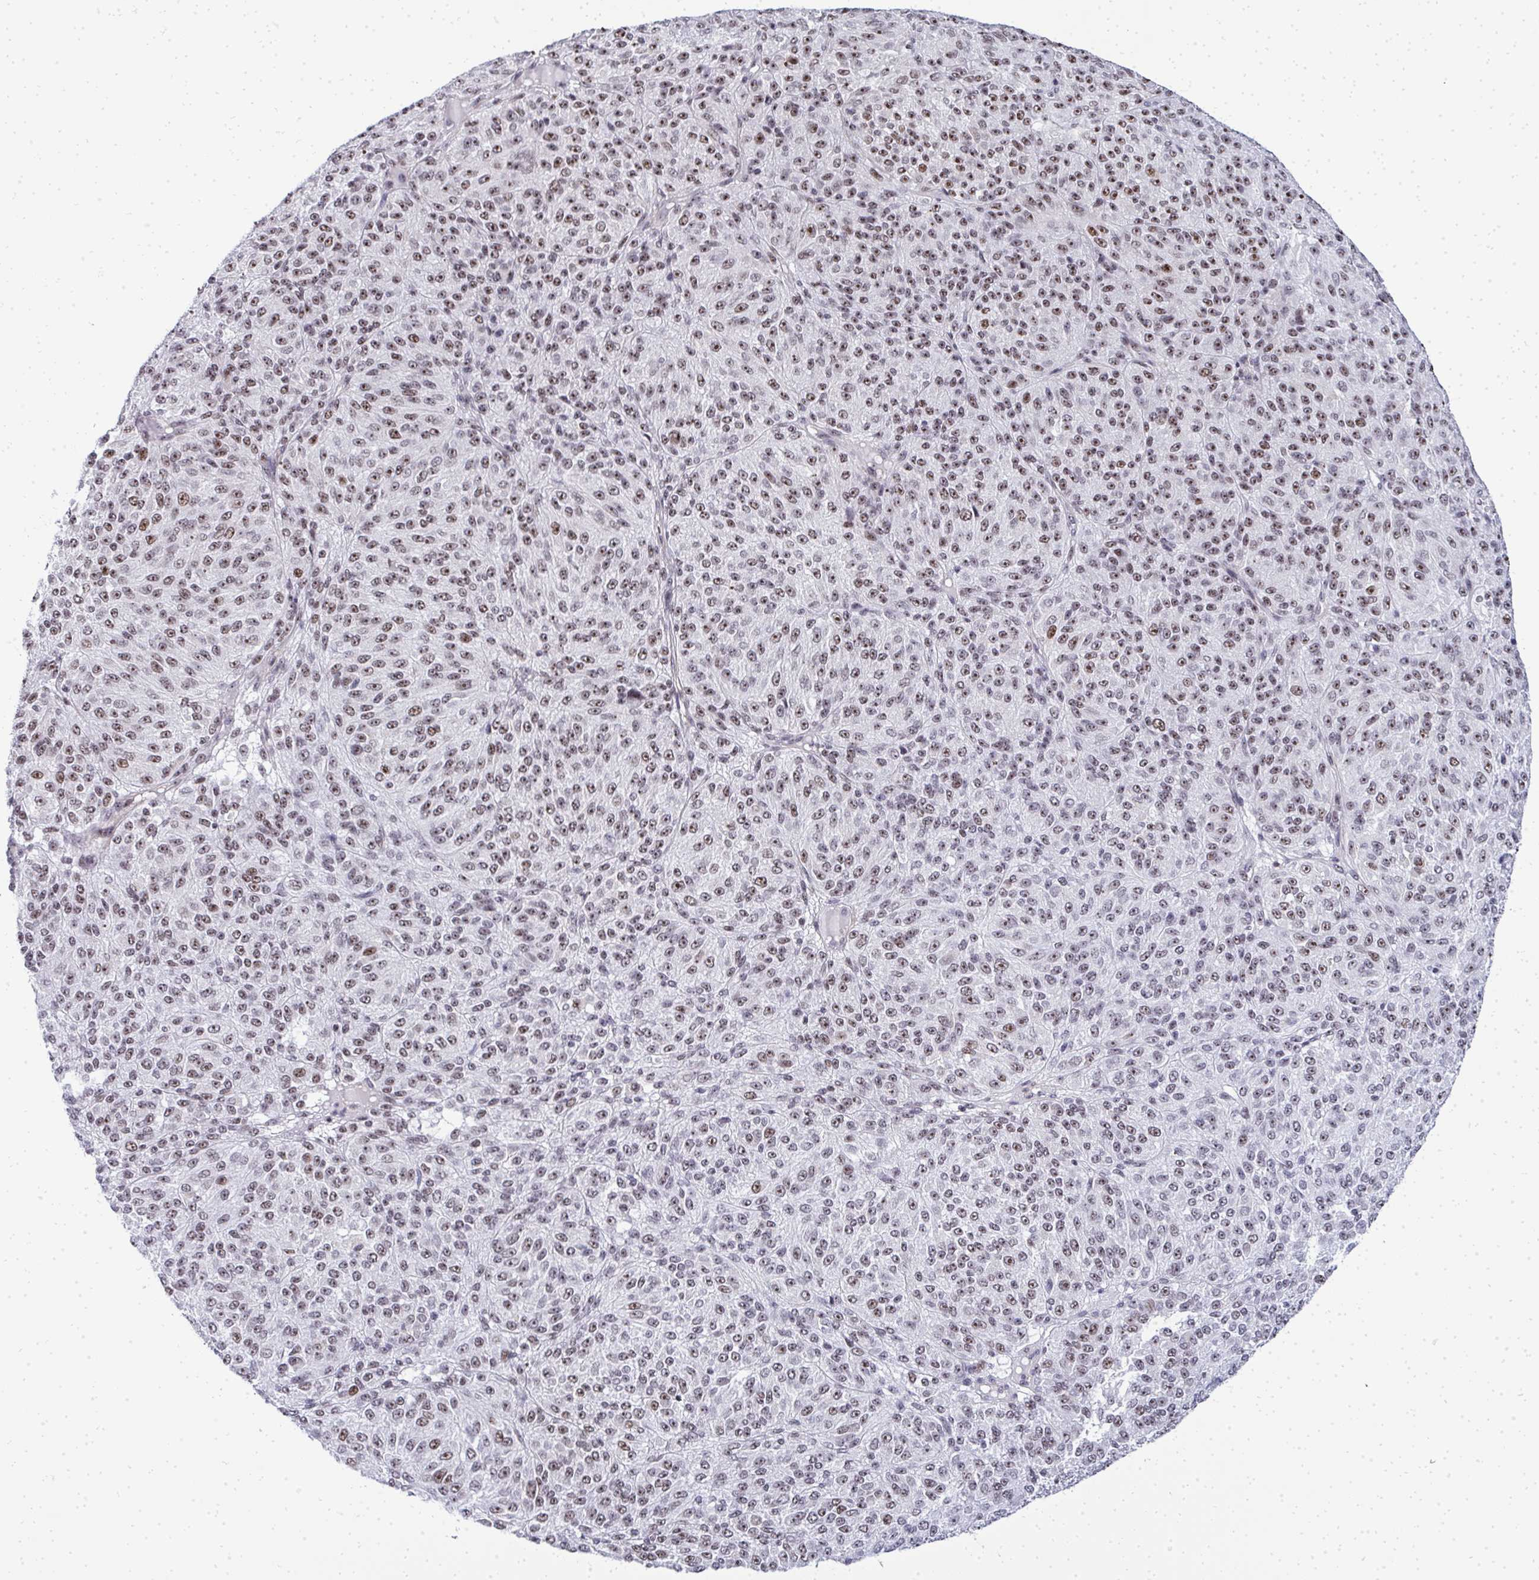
{"staining": {"intensity": "moderate", "quantity": ">75%", "location": "nuclear"}, "tissue": "melanoma", "cell_type": "Tumor cells", "image_type": "cancer", "snomed": [{"axis": "morphology", "description": "Malignant melanoma, Metastatic site"}, {"axis": "topography", "description": "Brain"}], "caption": "A histopathology image of human malignant melanoma (metastatic site) stained for a protein exhibits moderate nuclear brown staining in tumor cells.", "gene": "SIRT7", "patient": {"sex": "female", "age": 56}}